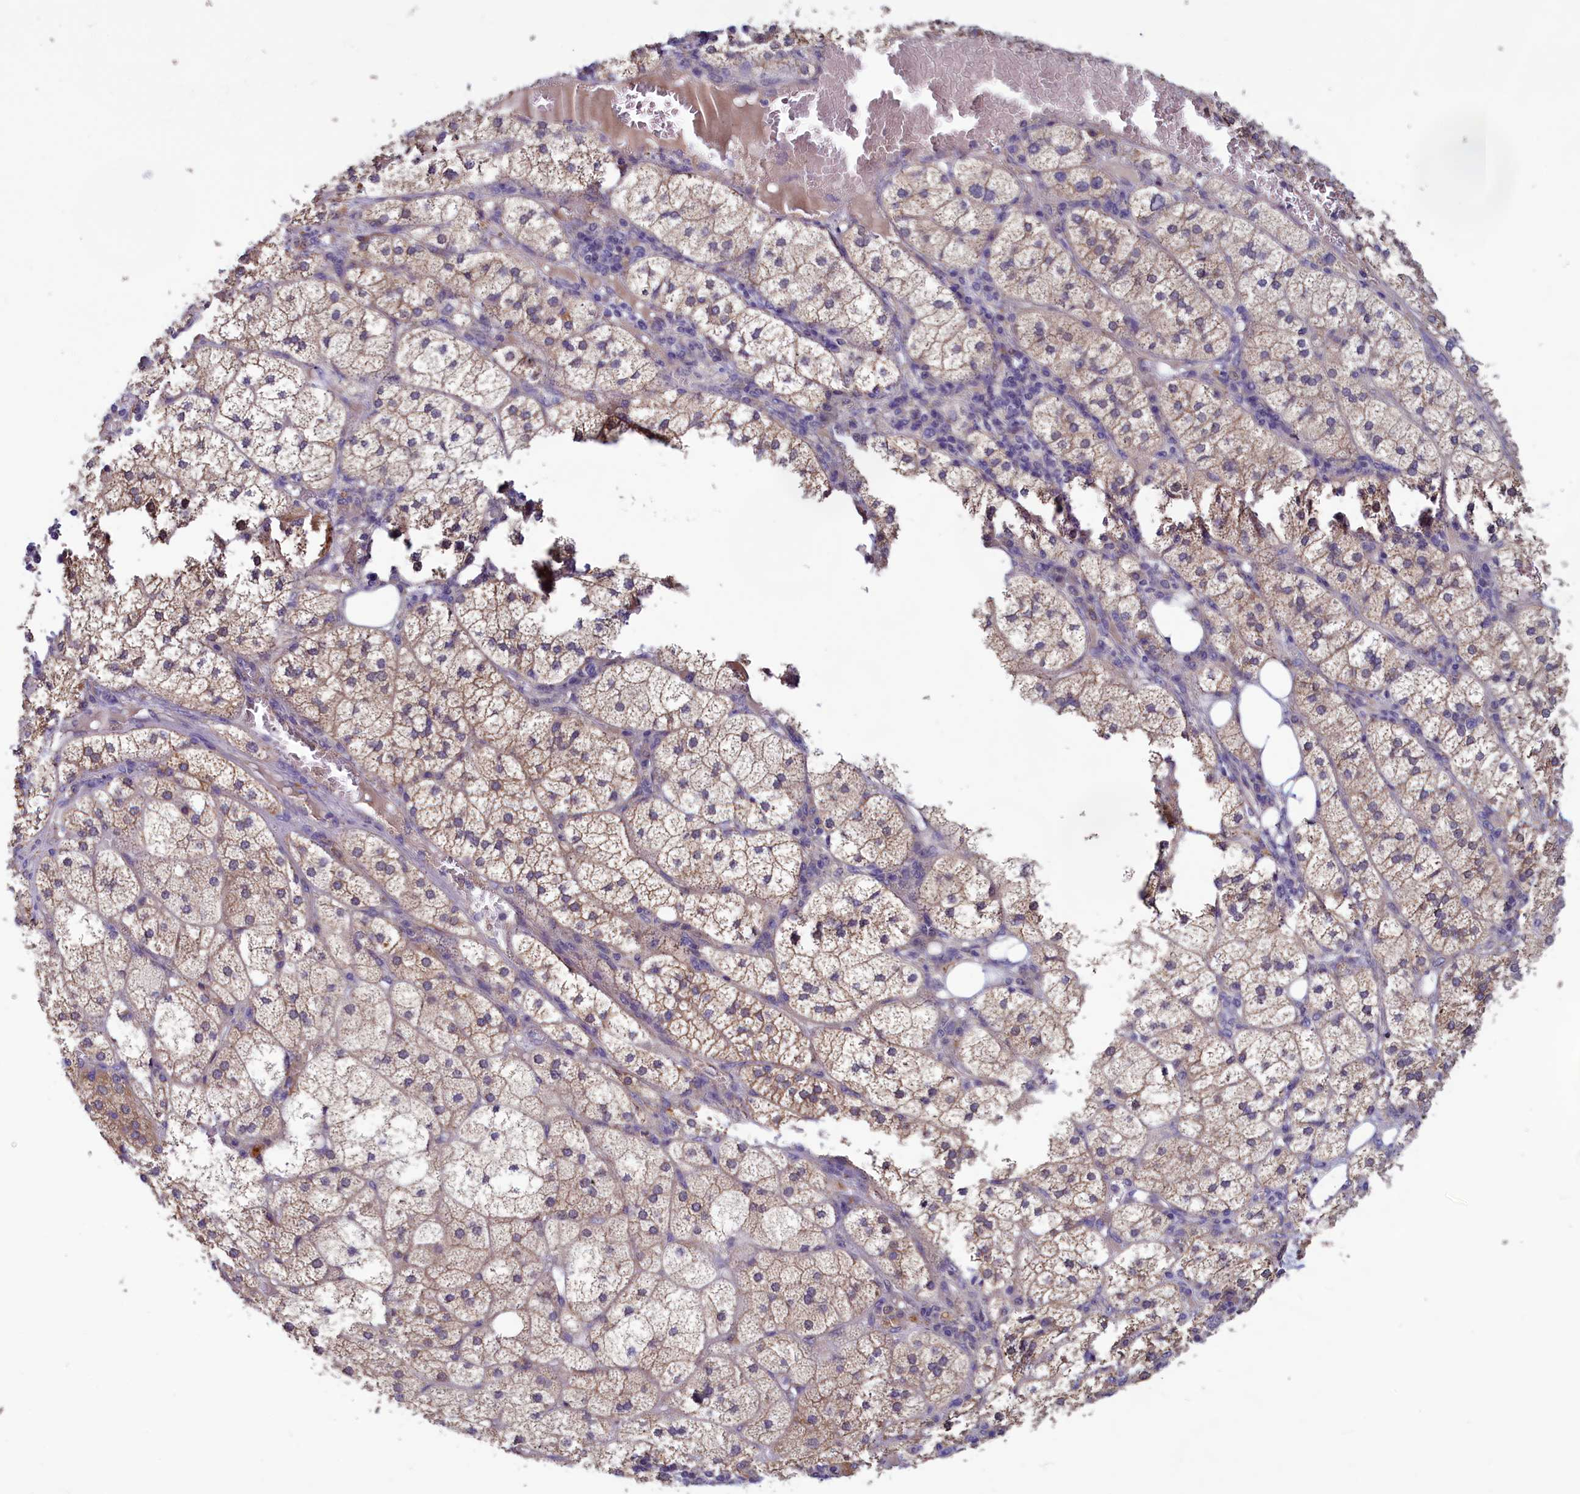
{"staining": {"intensity": "moderate", "quantity": "25%-75%", "location": "cytoplasmic/membranous"}, "tissue": "adrenal gland", "cell_type": "Glandular cells", "image_type": "normal", "snomed": [{"axis": "morphology", "description": "Normal tissue, NOS"}, {"axis": "topography", "description": "Adrenal gland"}], "caption": "IHC photomicrograph of benign adrenal gland: adrenal gland stained using immunohistochemistry demonstrates medium levels of moderate protein expression localized specifically in the cytoplasmic/membranous of glandular cells, appearing as a cytoplasmic/membranous brown color.", "gene": "HECA", "patient": {"sex": "female", "age": 61}}